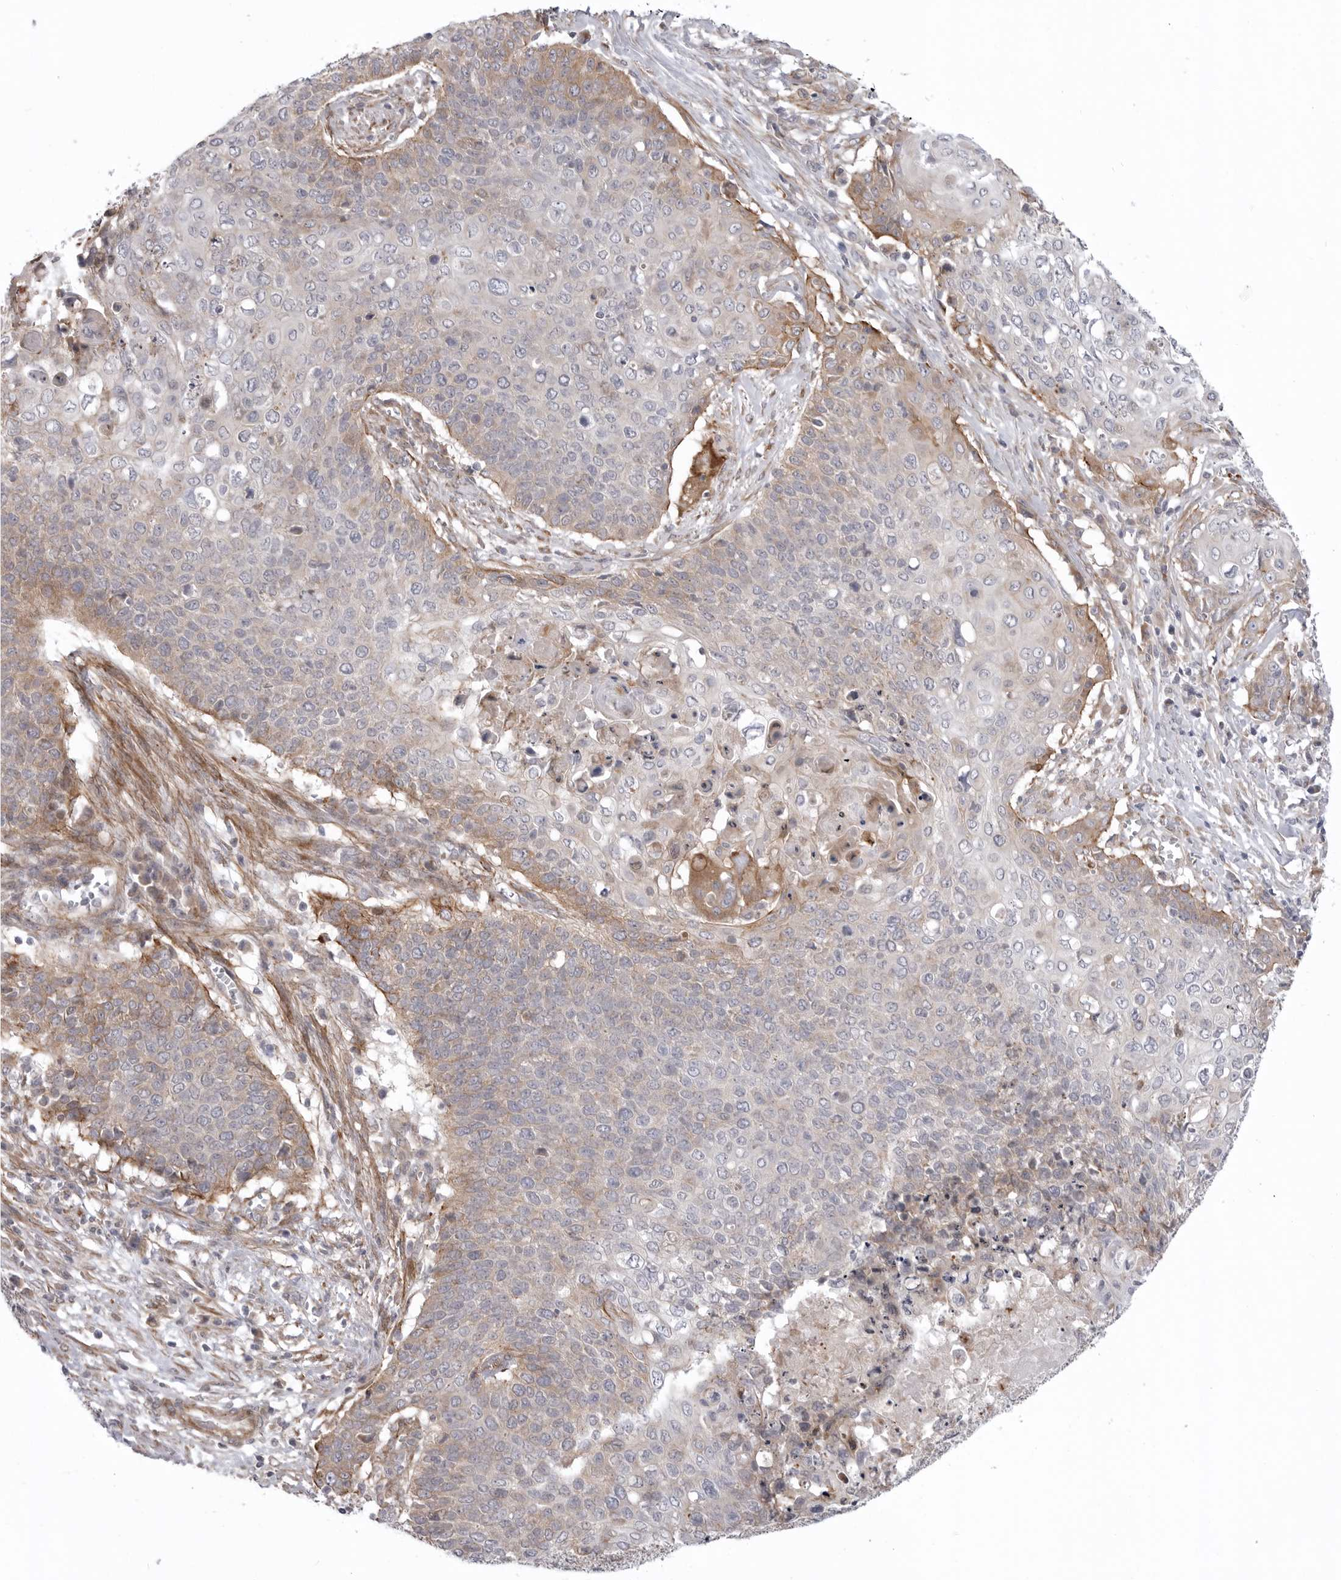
{"staining": {"intensity": "moderate", "quantity": "25%-75%", "location": "cytoplasmic/membranous"}, "tissue": "cervical cancer", "cell_type": "Tumor cells", "image_type": "cancer", "snomed": [{"axis": "morphology", "description": "Squamous cell carcinoma, NOS"}, {"axis": "topography", "description": "Cervix"}], "caption": "Squamous cell carcinoma (cervical) stained for a protein (brown) displays moderate cytoplasmic/membranous positive positivity in approximately 25%-75% of tumor cells.", "gene": "SCP2", "patient": {"sex": "female", "age": 39}}